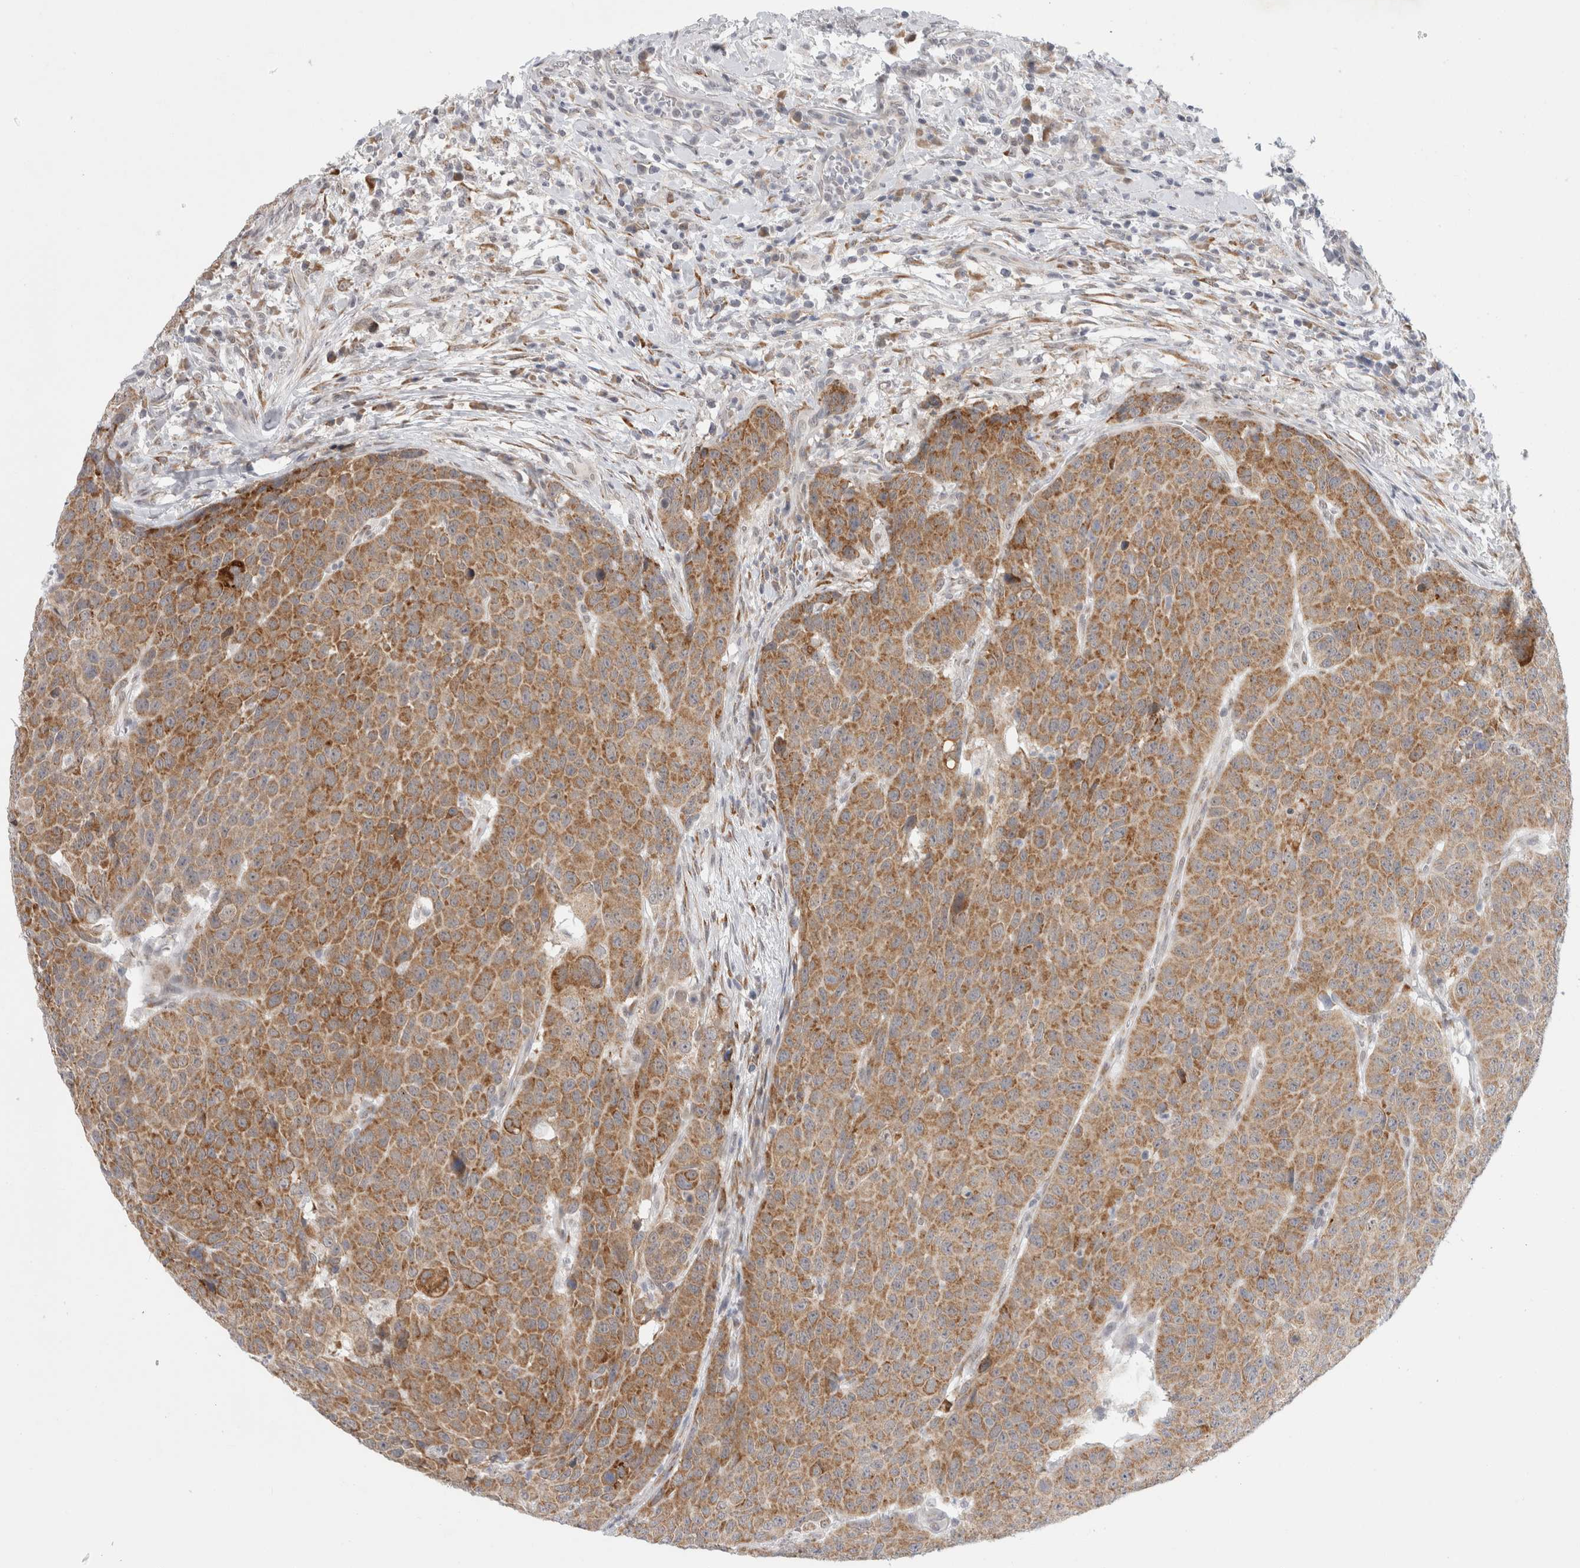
{"staining": {"intensity": "moderate", "quantity": ">75%", "location": "cytoplasmic/membranous"}, "tissue": "head and neck cancer", "cell_type": "Tumor cells", "image_type": "cancer", "snomed": [{"axis": "morphology", "description": "Squamous cell carcinoma, NOS"}, {"axis": "topography", "description": "Head-Neck"}], "caption": "A micrograph of head and neck cancer stained for a protein reveals moderate cytoplasmic/membranous brown staining in tumor cells.", "gene": "TRMT1L", "patient": {"sex": "male", "age": 66}}